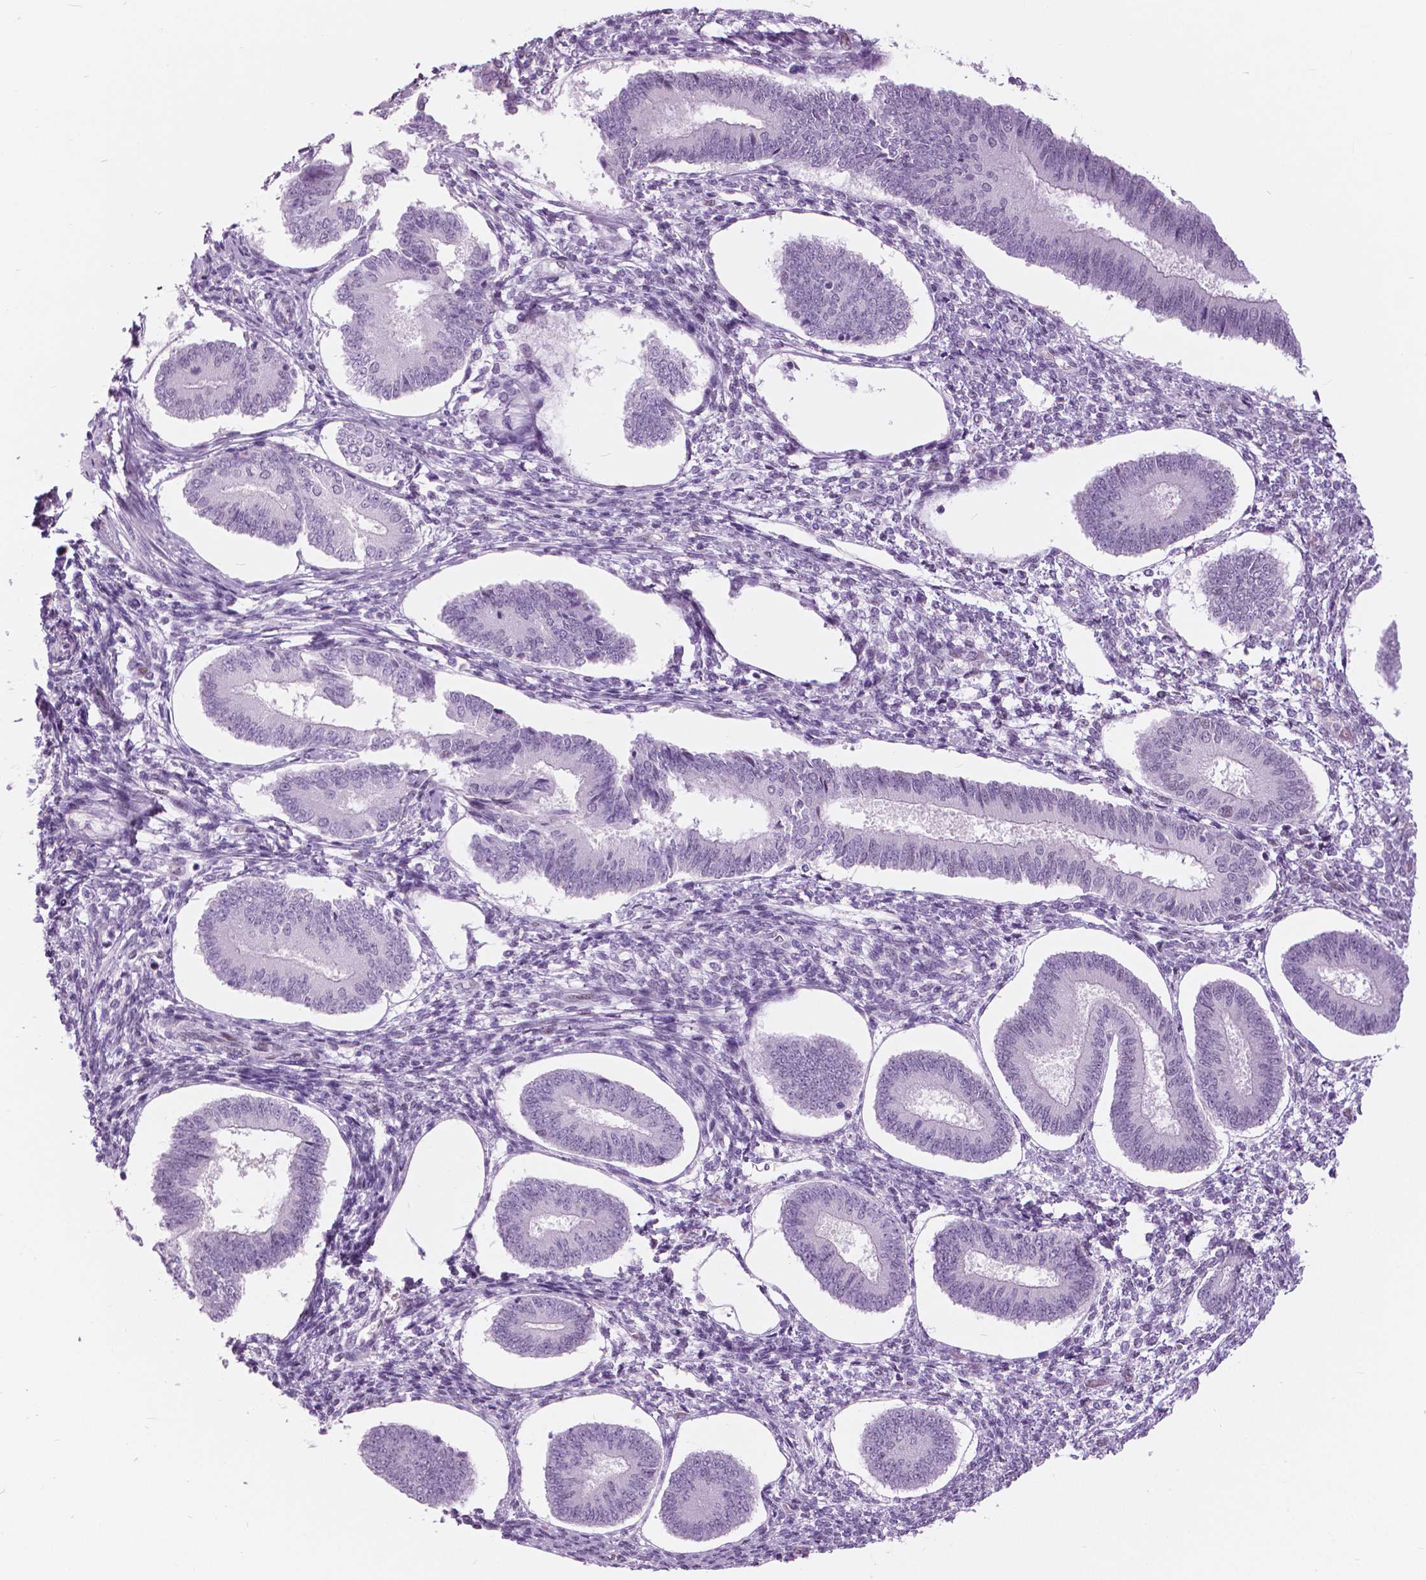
{"staining": {"intensity": "negative", "quantity": "none", "location": "none"}, "tissue": "endometrium", "cell_type": "Cells in endometrial stroma", "image_type": "normal", "snomed": [{"axis": "morphology", "description": "Normal tissue, NOS"}, {"axis": "topography", "description": "Endometrium"}], "caption": "IHC histopathology image of unremarkable endometrium: endometrium stained with DAB (3,3'-diaminobenzidine) displays no significant protein expression in cells in endometrial stroma.", "gene": "SFTPD", "patient": {"sex": "female", "age": 42}}